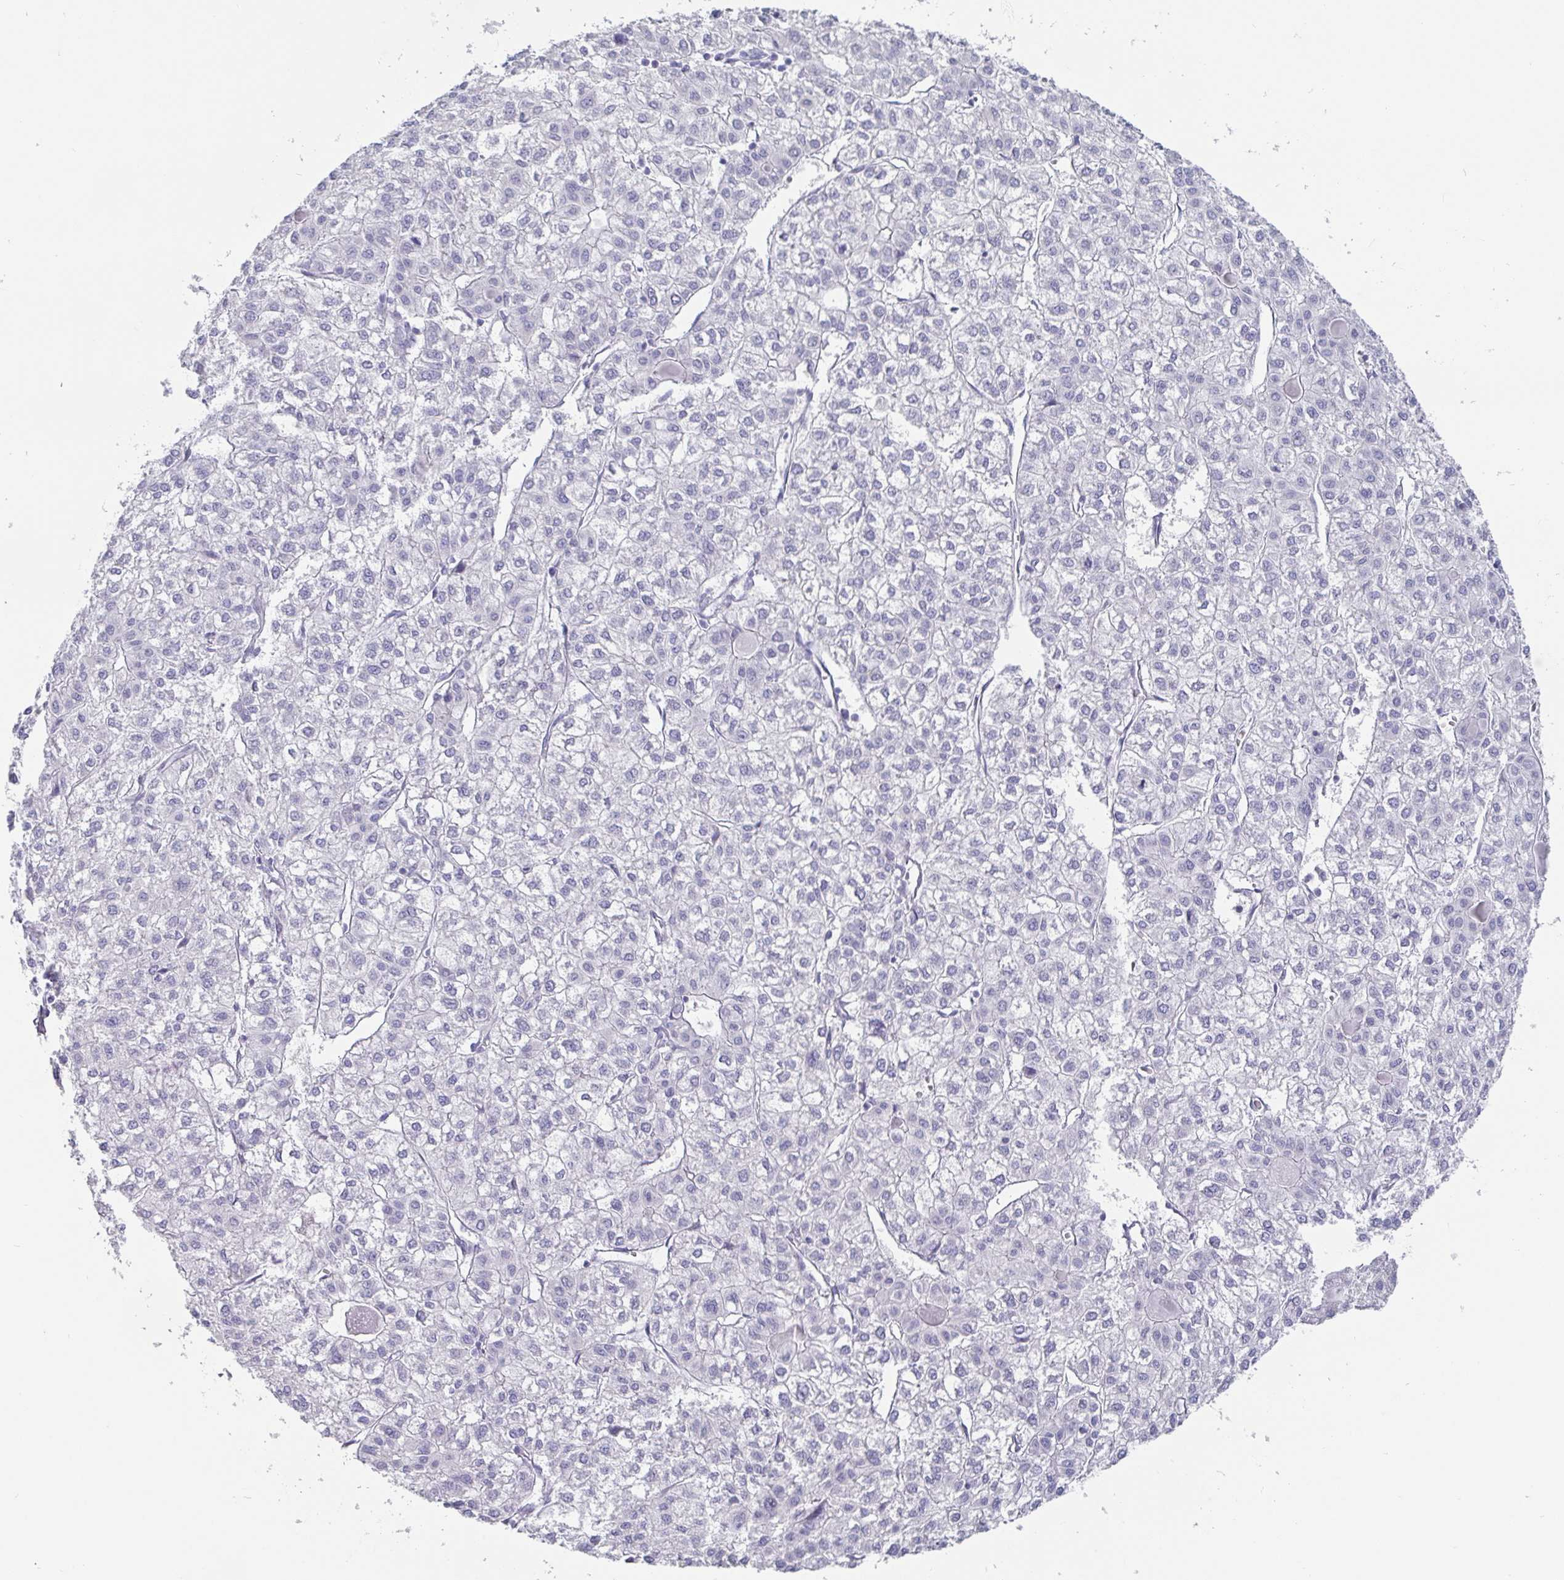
{"staining": {"intensity": "negative", "quantity": "none", "location": "none"}, "tissue": "liver cancer", "cell_type": "Tumor cells", "image_type": "cancer", "snomed": [{"axis": "morphology", "description": "Carcinoma, Hepatocellular, NOS"}, {"axis": "topography", "description": "Liver"}], "caption": "This photomicrograph is of liver cancer stained with immunohistochemistry (IHC) to label a protein in brown with the nuclei are counter-stained blue. There is no staining in tumor cells.", "gene": "SCGN", "patient": {"sex": "female", "age": 43}}